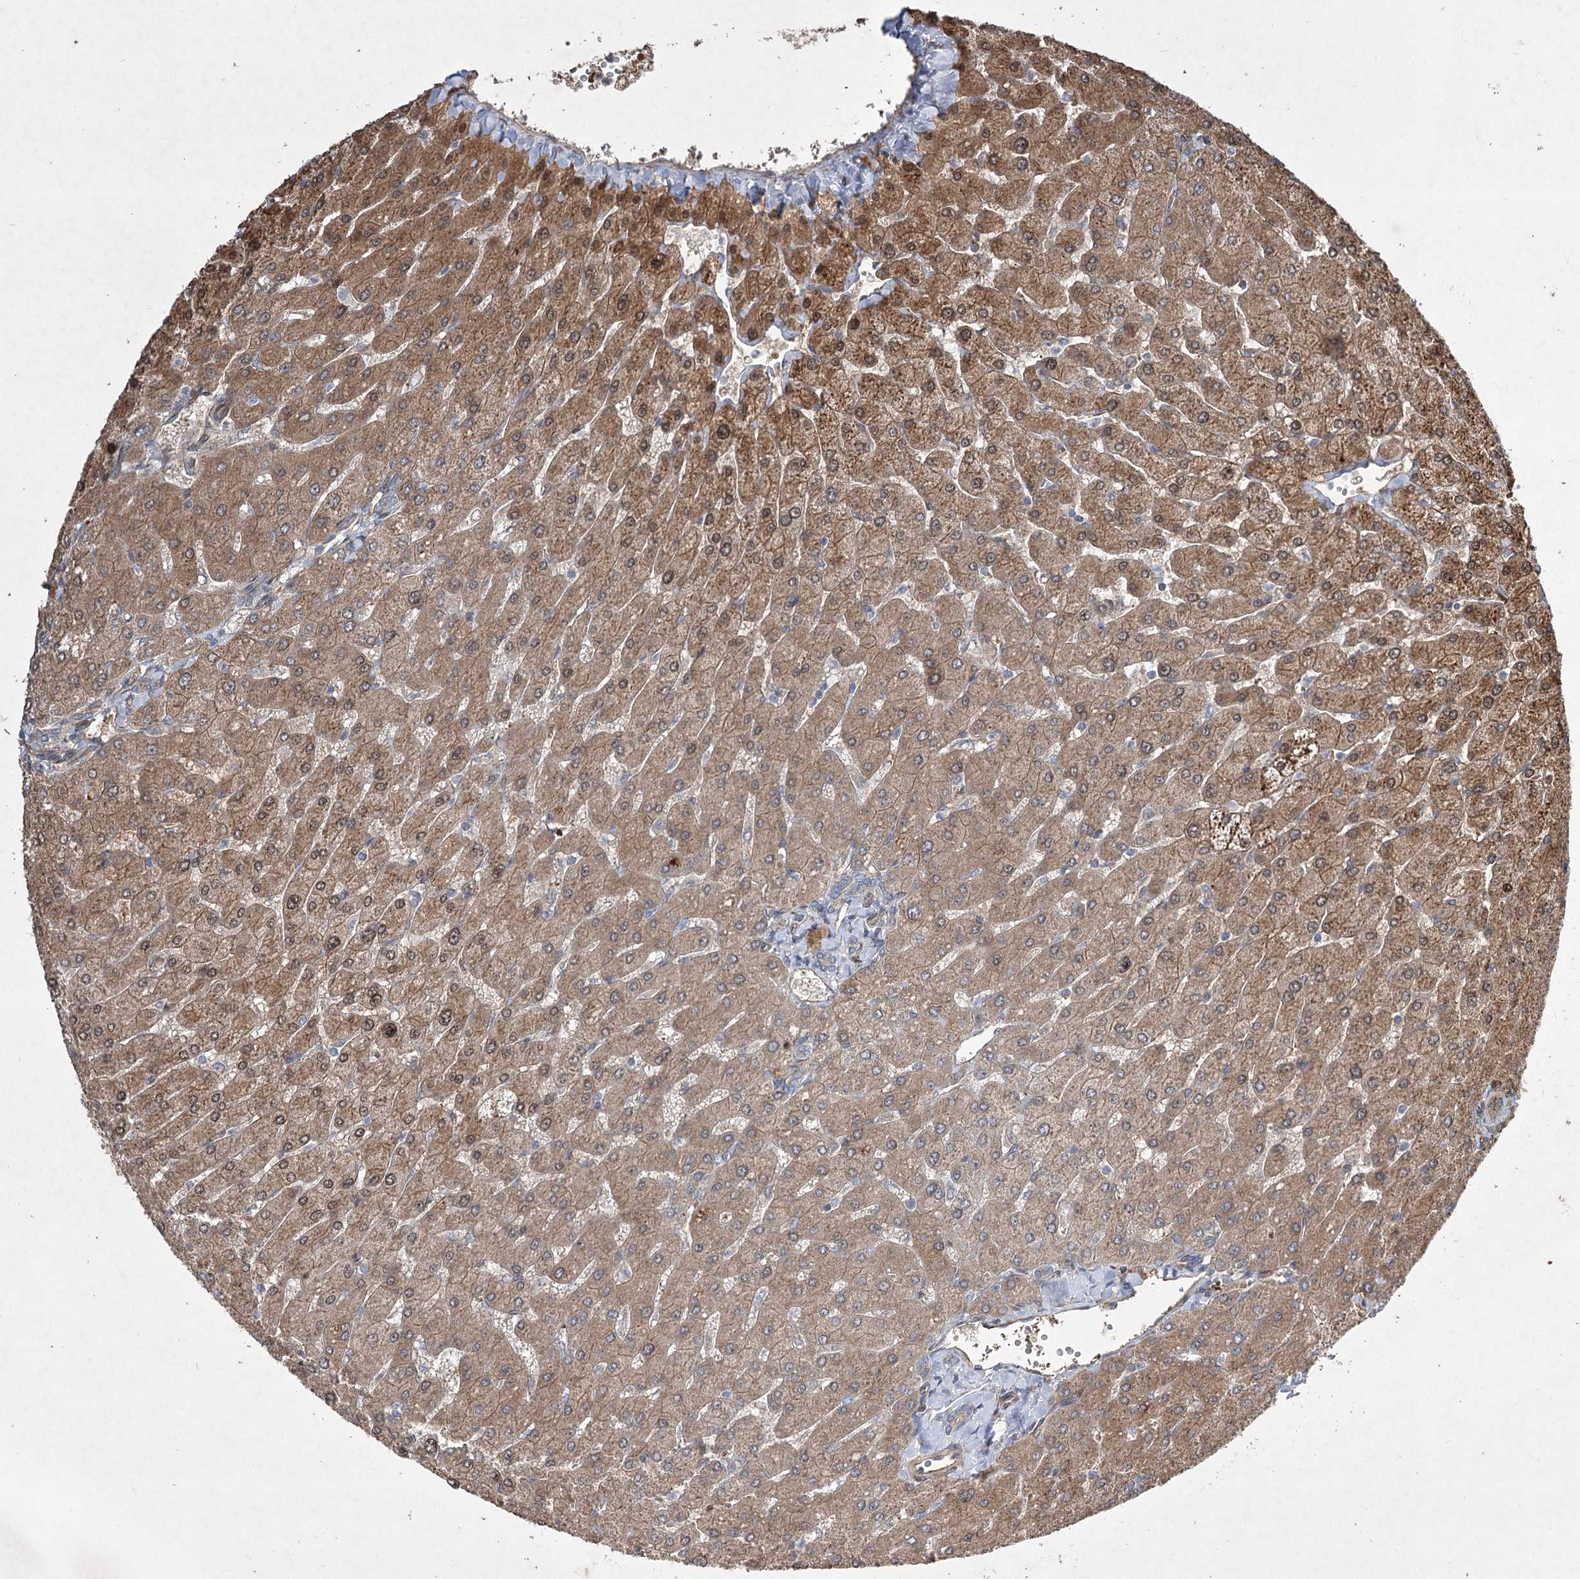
{"staining": {"intensity": "negative", "quantity": "none", "location": "none"}, "tissue": "liver", "cell_type": "Cholangiocytes", "image_type": "normal", "snomed": [{"axis": "morphology", "description": "Normal tissue, NOS"}, {"axis": "topography", "description": "Liver"}], "caption": "IHC micrograph of benign liver: liver stained with DAB (3,3'-diaminobenzidine) exhibits no significant protein staining in cholangiocytes. (IHC, brightfield microscopy, high magnification).", "gene": "SERINC5", "patient": {"sex": "male", "age": 55}}